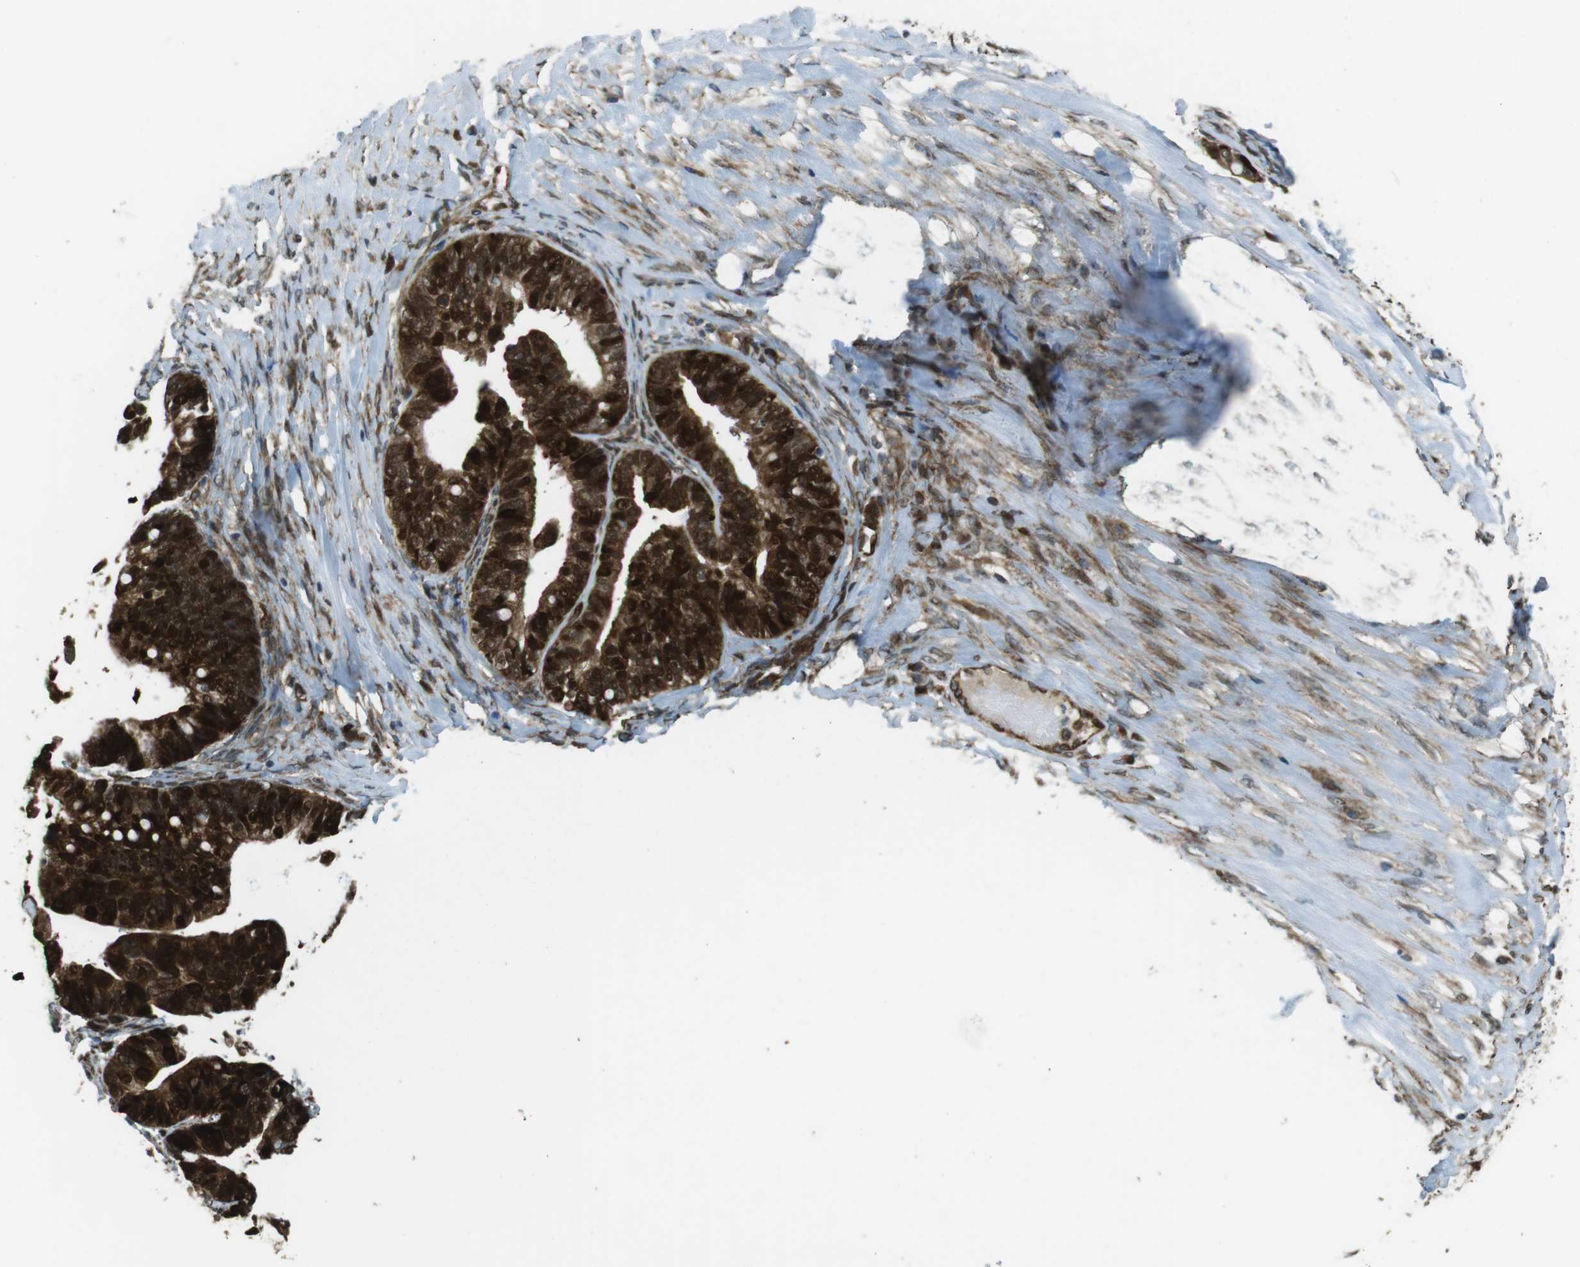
{"staining": {"intensity": "strong", "quantity": ">75%", "location": "cytoplasmic/membranous,nuclear"}, "tissue": "ovarian cancer", "cell_type": "Tumor cells", "image_type": "cancer", "snomed": [{"axis": "morphology", "description": "Cystadenocarcinoma, serous, NOS"}, {"axis": "topography", "description": "Ovary"}], "caption": "A micrograph of ovarian cancer (serous cystadenocarcinoma) stained for a protein shows strong cytoplasmic/membranous and nuclear brown staining in tumor cells. The protein is shown in brown color, while the nuclei are stained blue.", "gene": "ZNF330", "patient": {"sex": "female", "age": 56}}